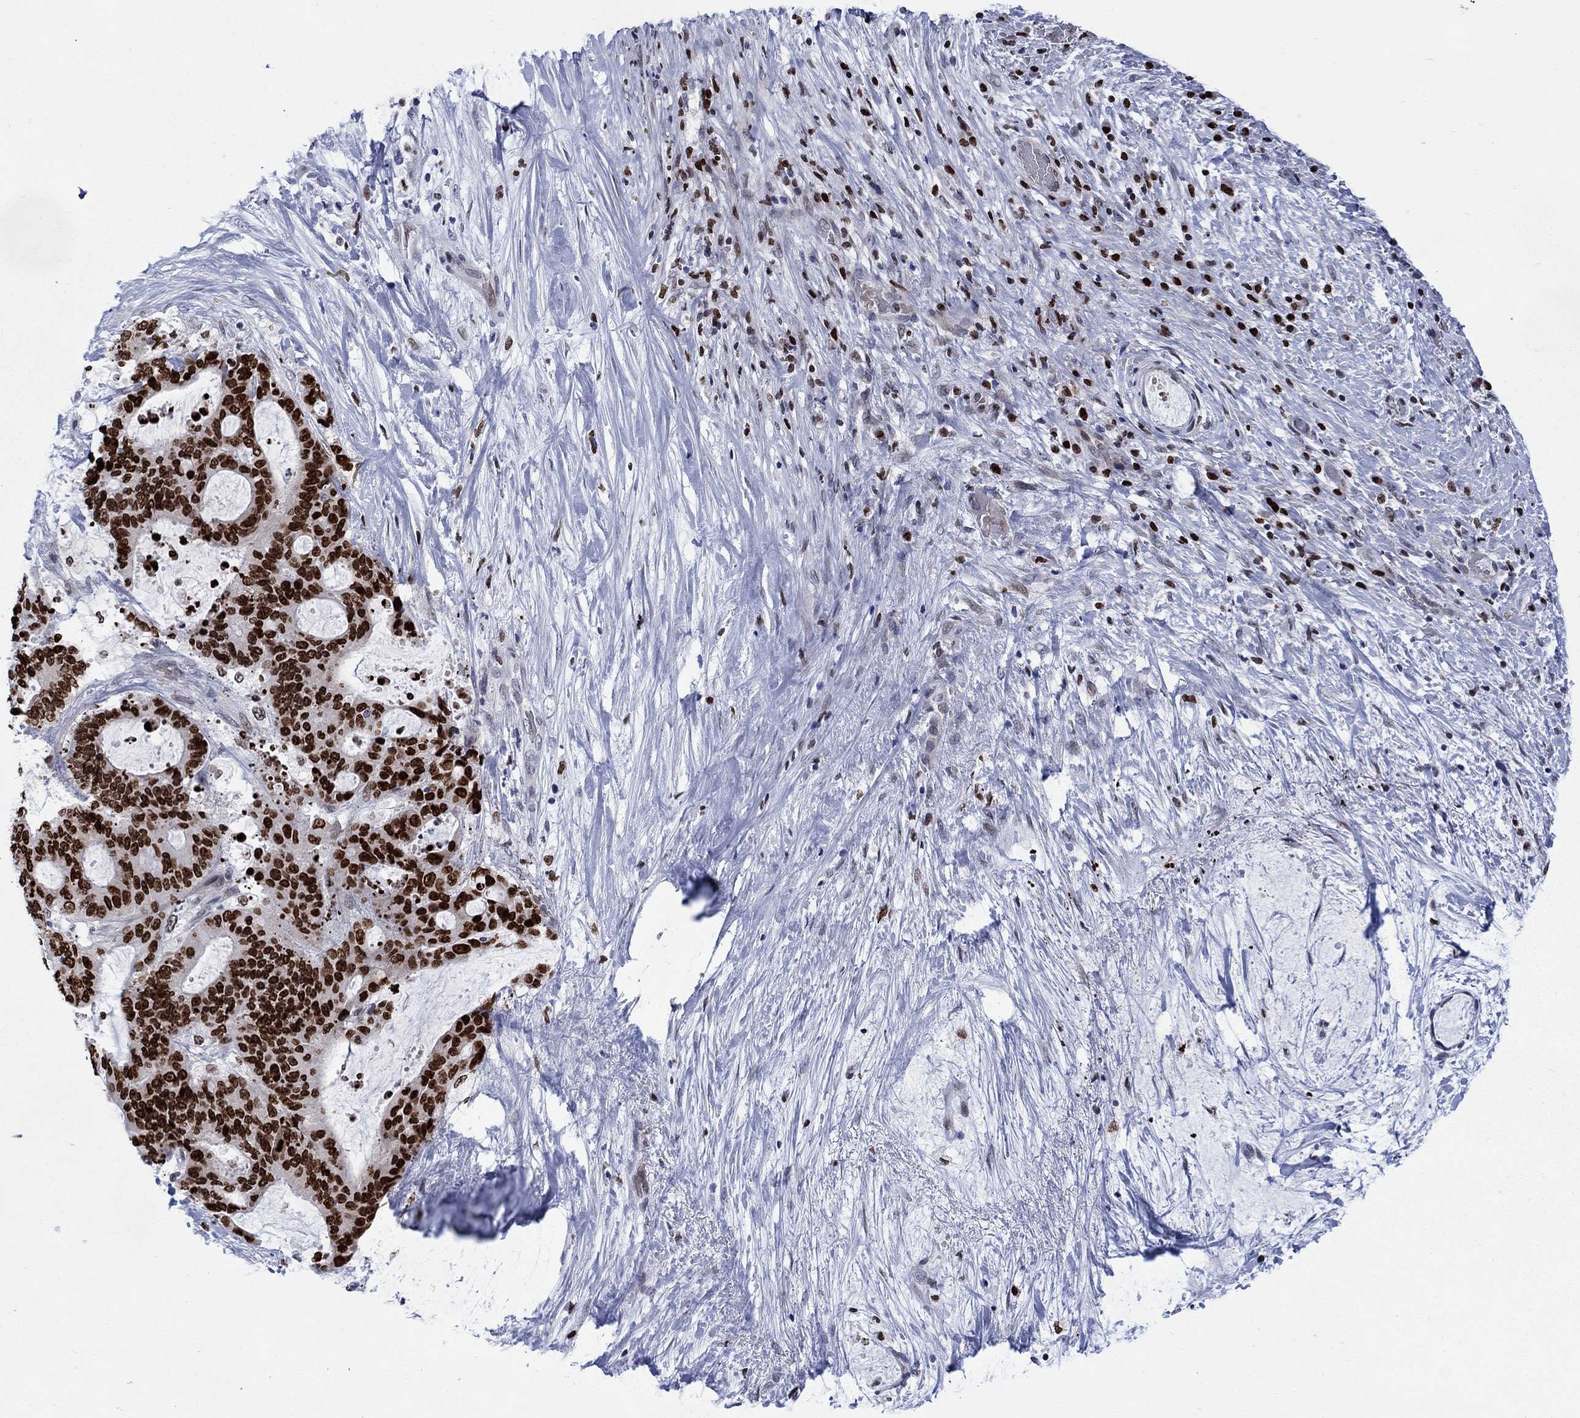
{"staining": {"intensity": "strong", "quantity": ">75%", "location": "nuclear"}, "tissue": "liver cancer", "cell_type": "Tumor cells", "image_type": "cancer", "snomed": [{"axis": "morphology", "description": "Cholangiocarcinoma"}, {"axis": "topography", "description": "Liver"}], "caption": "The photomicrograph reveals staining of cholangiocarcinoma (liver), revealing strong nuclear protein expression (brown color) within tumor cells.", "gene": "HMGA1", "patient": {"sex": "female", "age": 73}}